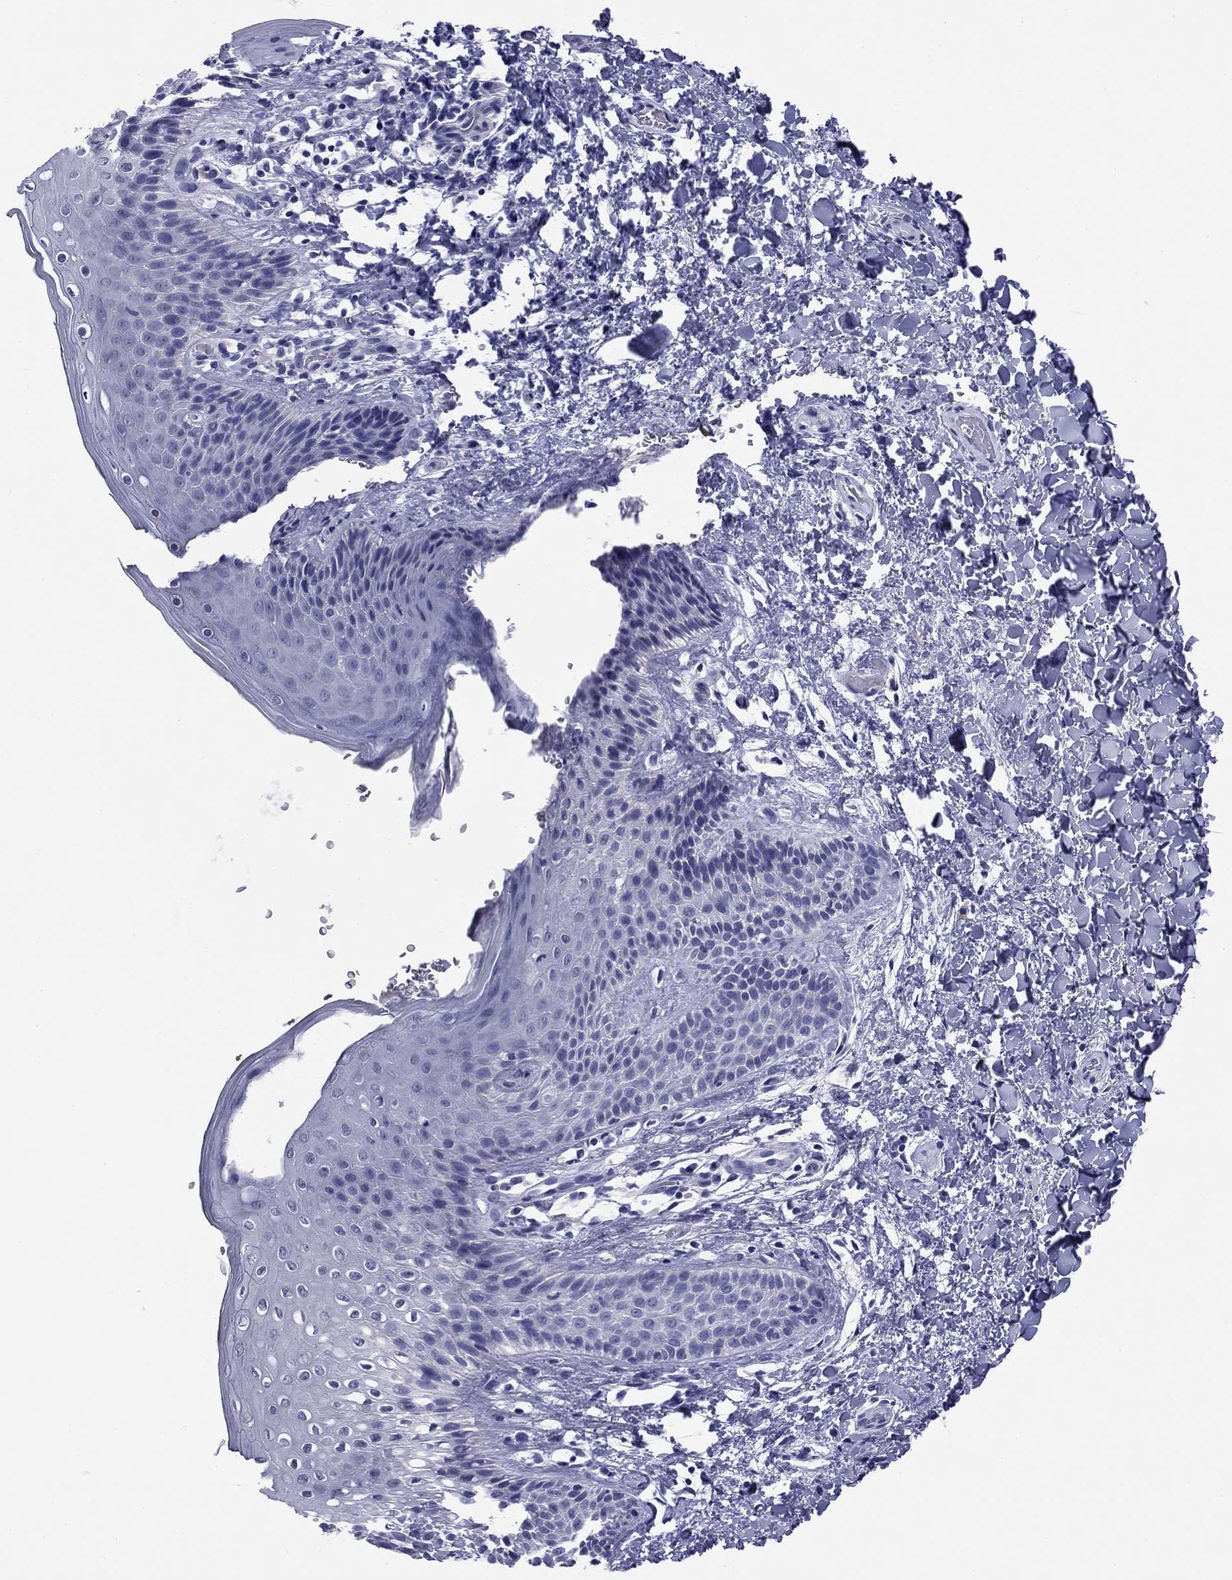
{"staining": {"intensity": "negative", "quantity": "none", "location": "none"}, "tissue": "skin", "cell_type": "Epidermal cells", "image_type": "normal", "snomed": [{"axis": "morphology", "description": "Normal tissue, NOS"}, {"axis": "topography", "description": "Anal"}], "caption": "DAB (3,3'-diaminobenzidine) immunohistochemical staining of benign skin shows no significant expression in epidermal cells. The staining is performed using DAB (3,3'-diaminobenzidine) brown chromogen with nuclei counter-stained in using hematoxylin.", "gene": "ABCC2", "patient": {"sex": "male", "age": 36}}